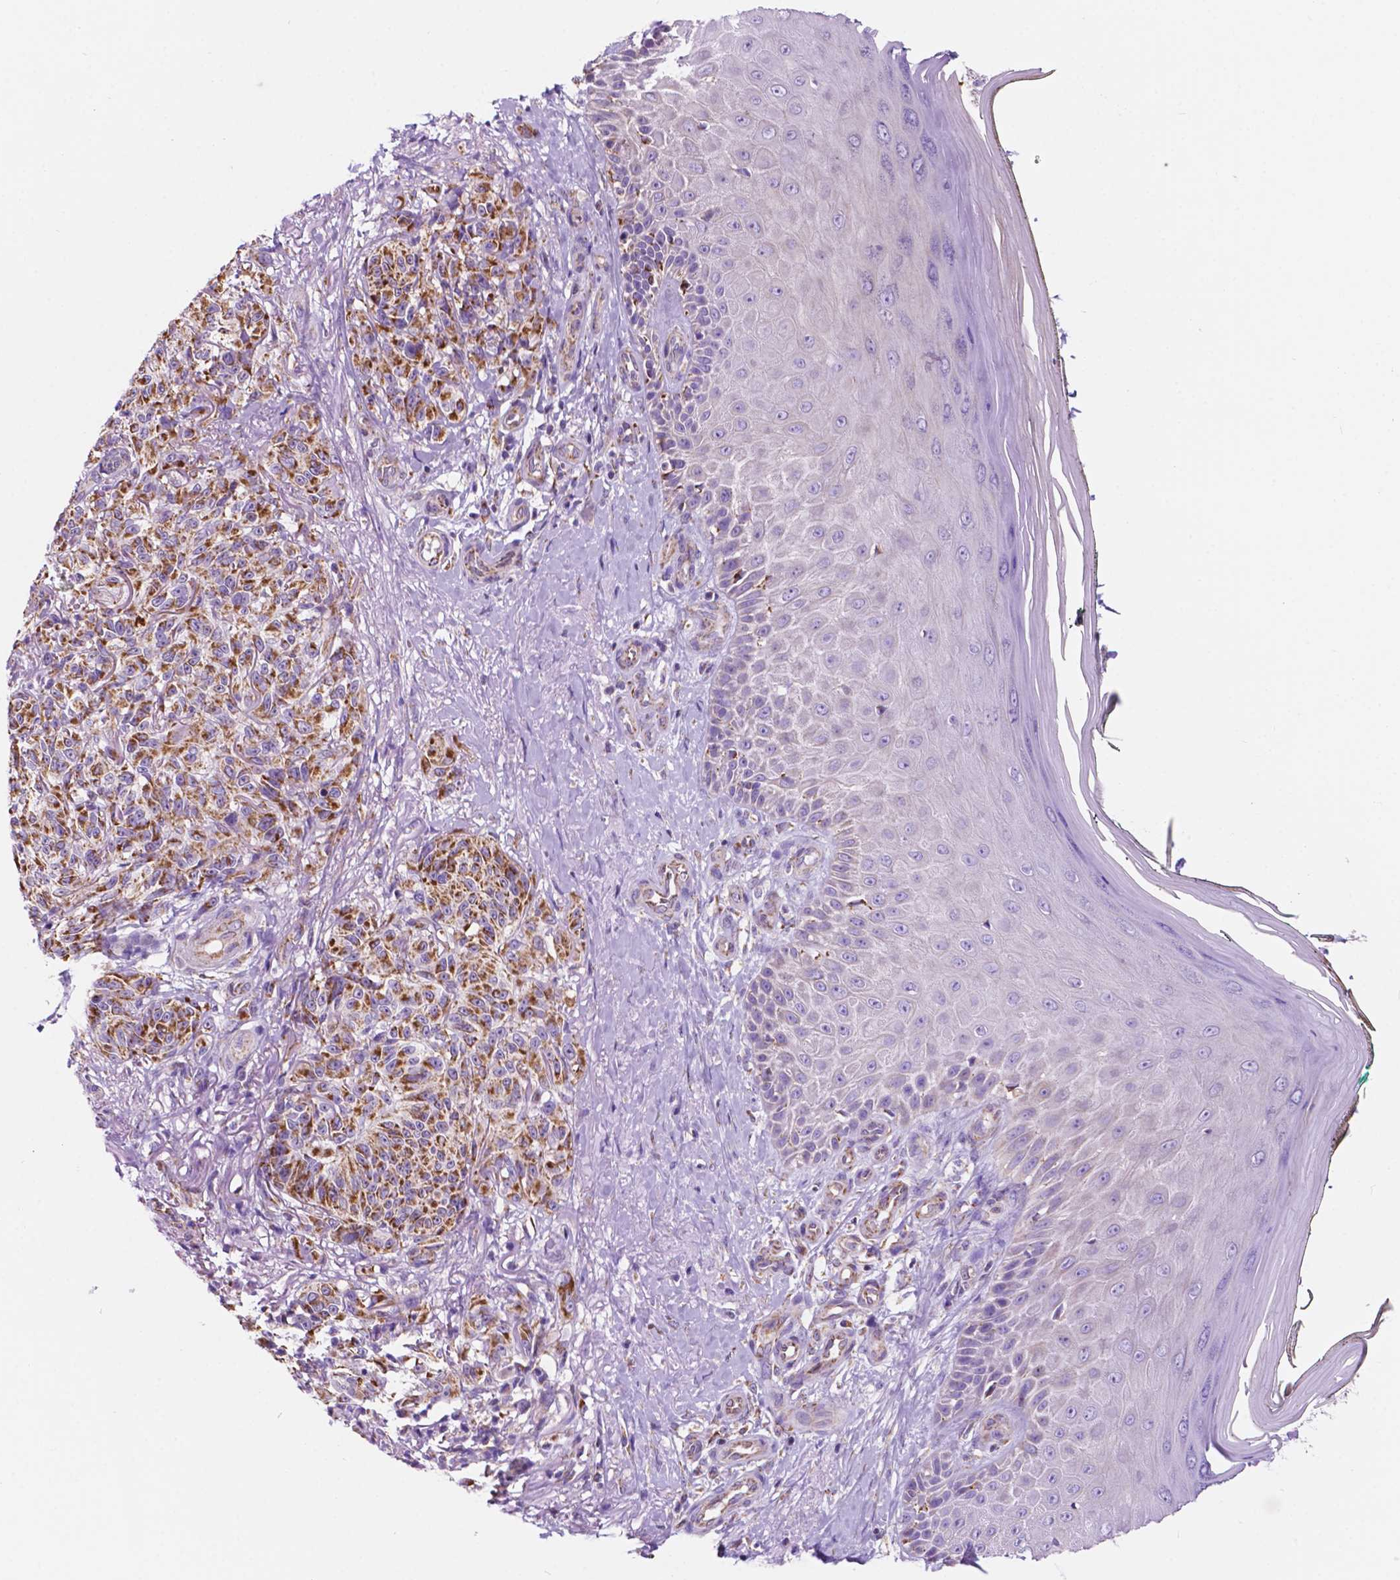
{"staining": {"intensity": "moderate", "quantity": "25%-75%", "location": "cytoplasmic/membranous"}, "tissue": "melanoma", "cell_type": "Tumor cells", "image_type": "cancer", "snomed": [{"axis": "morphology", "description": "Malignant melanoma, NOS"}, {"axis": "topography", "description": "Skin"}], "caption": "Moderate cytoplasmic/membranous staining for a protein is present in approximately 25%-75% of tumor cells of malignant melanoma using IHC.", "gene": "TRPV5", "patient": {"sex": "female", "age": 85}}